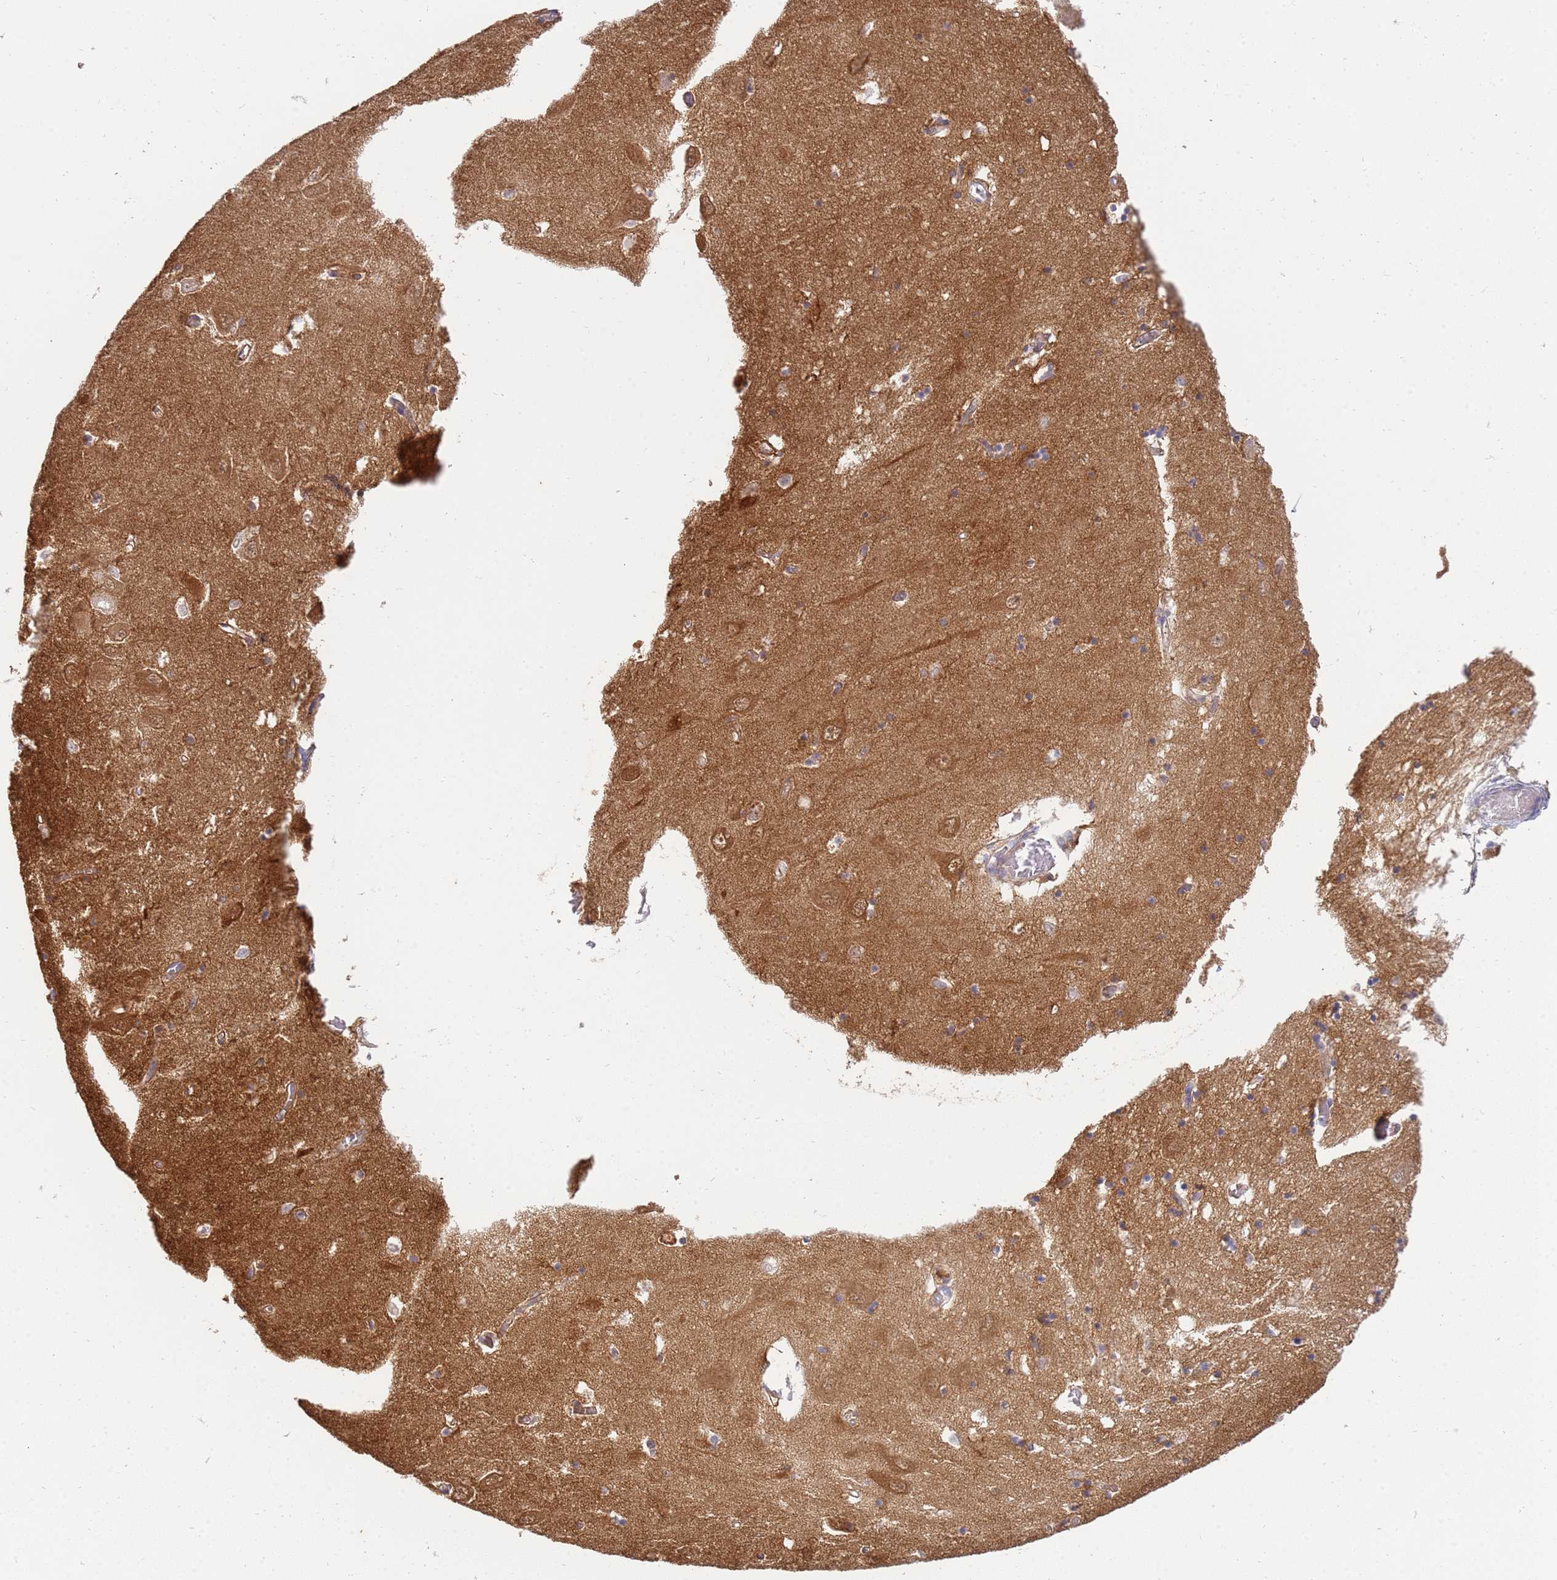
{"staining": {"intensity": "moderate", "quantity": "<25%", "location": "cytoplasmic/membranous"}, "tissue": "hippocampus", "cell_type": "Glial cells", "image_type": "normal", "snomed": [{"axis": "morphology", "description": "Normal tissue, NOS"}, {"axis": "topography", "description": "Hippocampus"}], "caption": "Unremarkable hippocampus demonstrates moderate cytoplasmic/membranous positivity in about <25% of glial cells.", "gene": "NMUR2", "patient": {"sex": "male", "age": 70}}